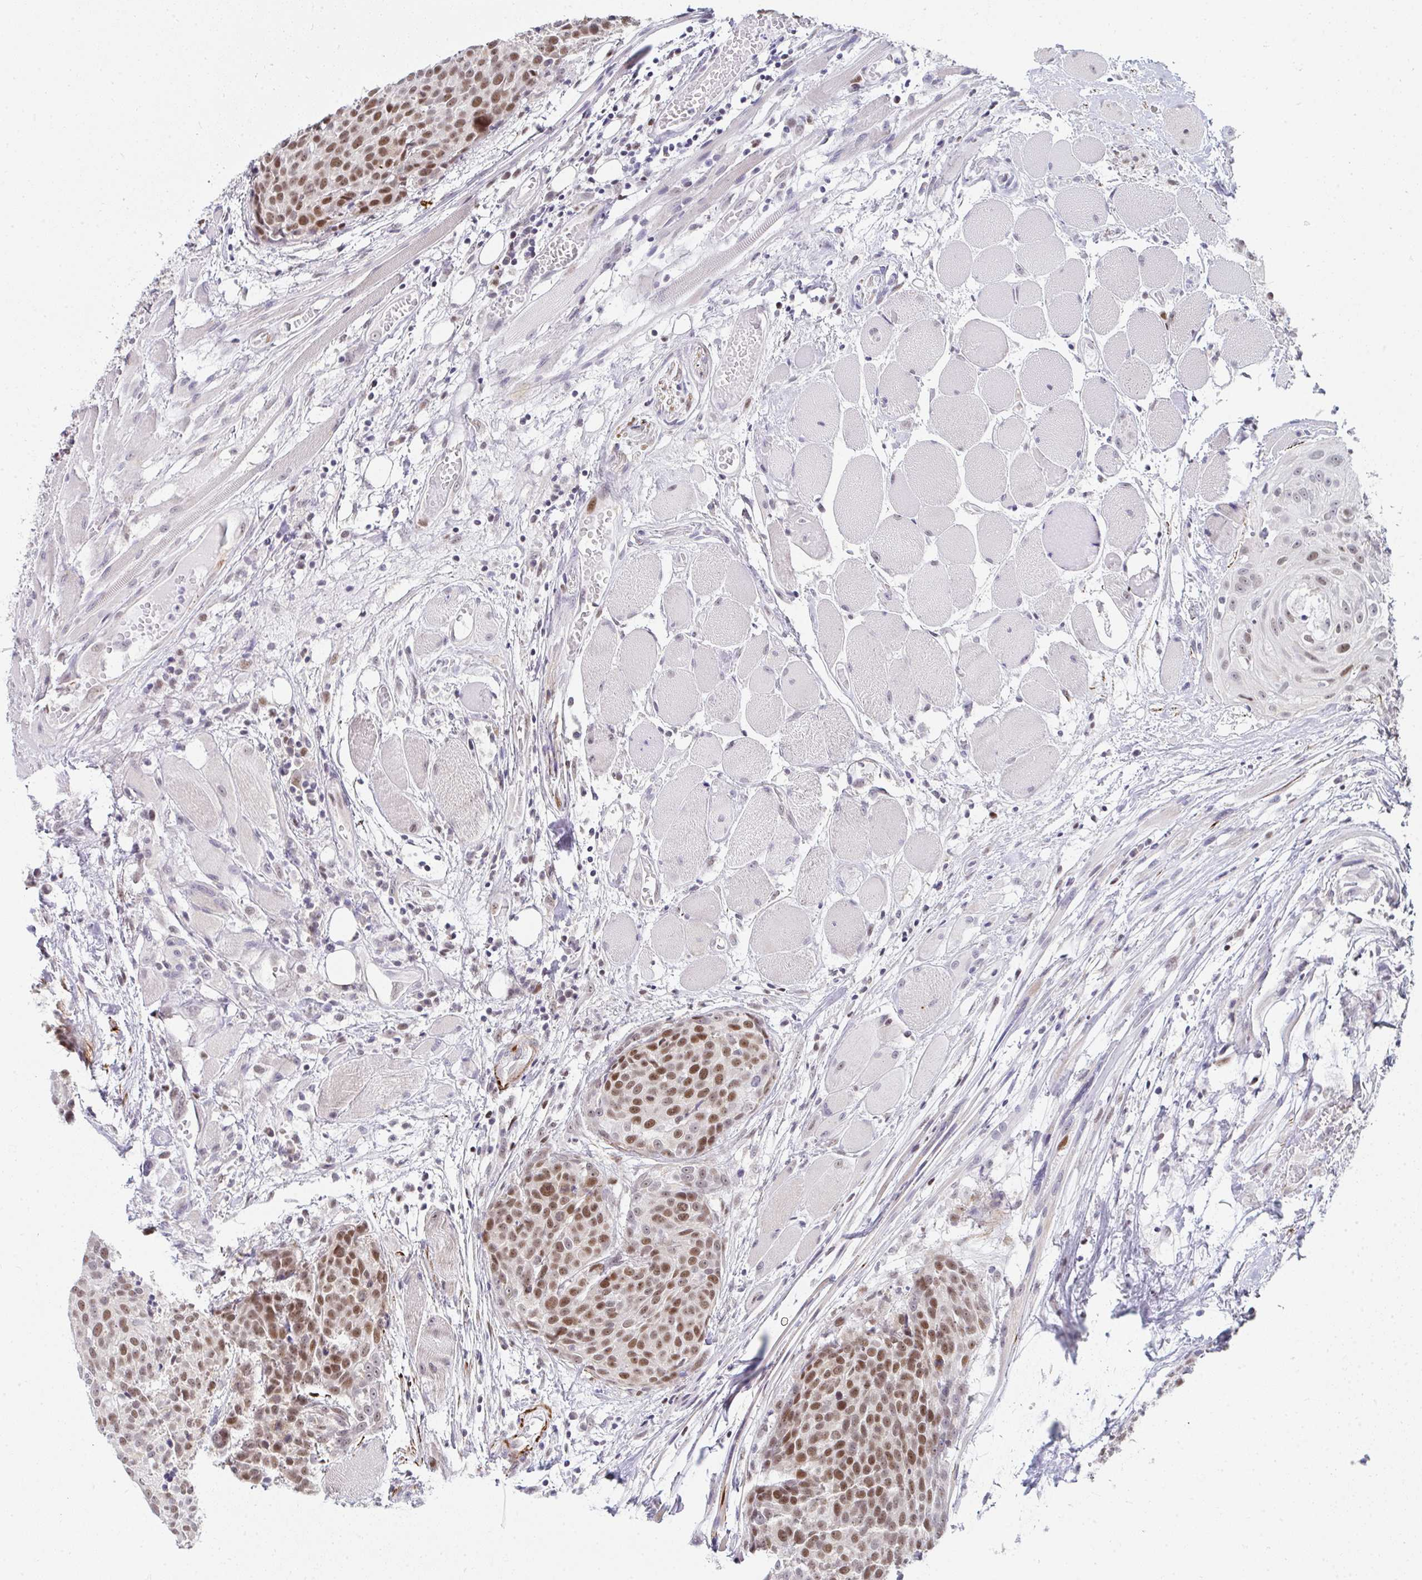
{"staining": {"intensity": "moderate", "quantity": "25%-75%", "location": "nuclear"}, "tissue": "head and neck cancer", "cell_type": "Tumor cells", "image_type": "cancer", "snomed": [{"axis": "morphology", "description": "Squamous cell carcinoma, NOS"}, {"axis": "topography", "description": "Oral tissue"}, {"axis": "topography", "description": "Head-Neck"}], "caption": "This histopathology image exhibits IHC staining of human head and neck cancer (squamous cell carcinoma), with medium moderate nuclear expression in approximately 25%-75% of tumor cells.", "gene": "GINS2", "patient": {"sex": "male", "age": 64}}